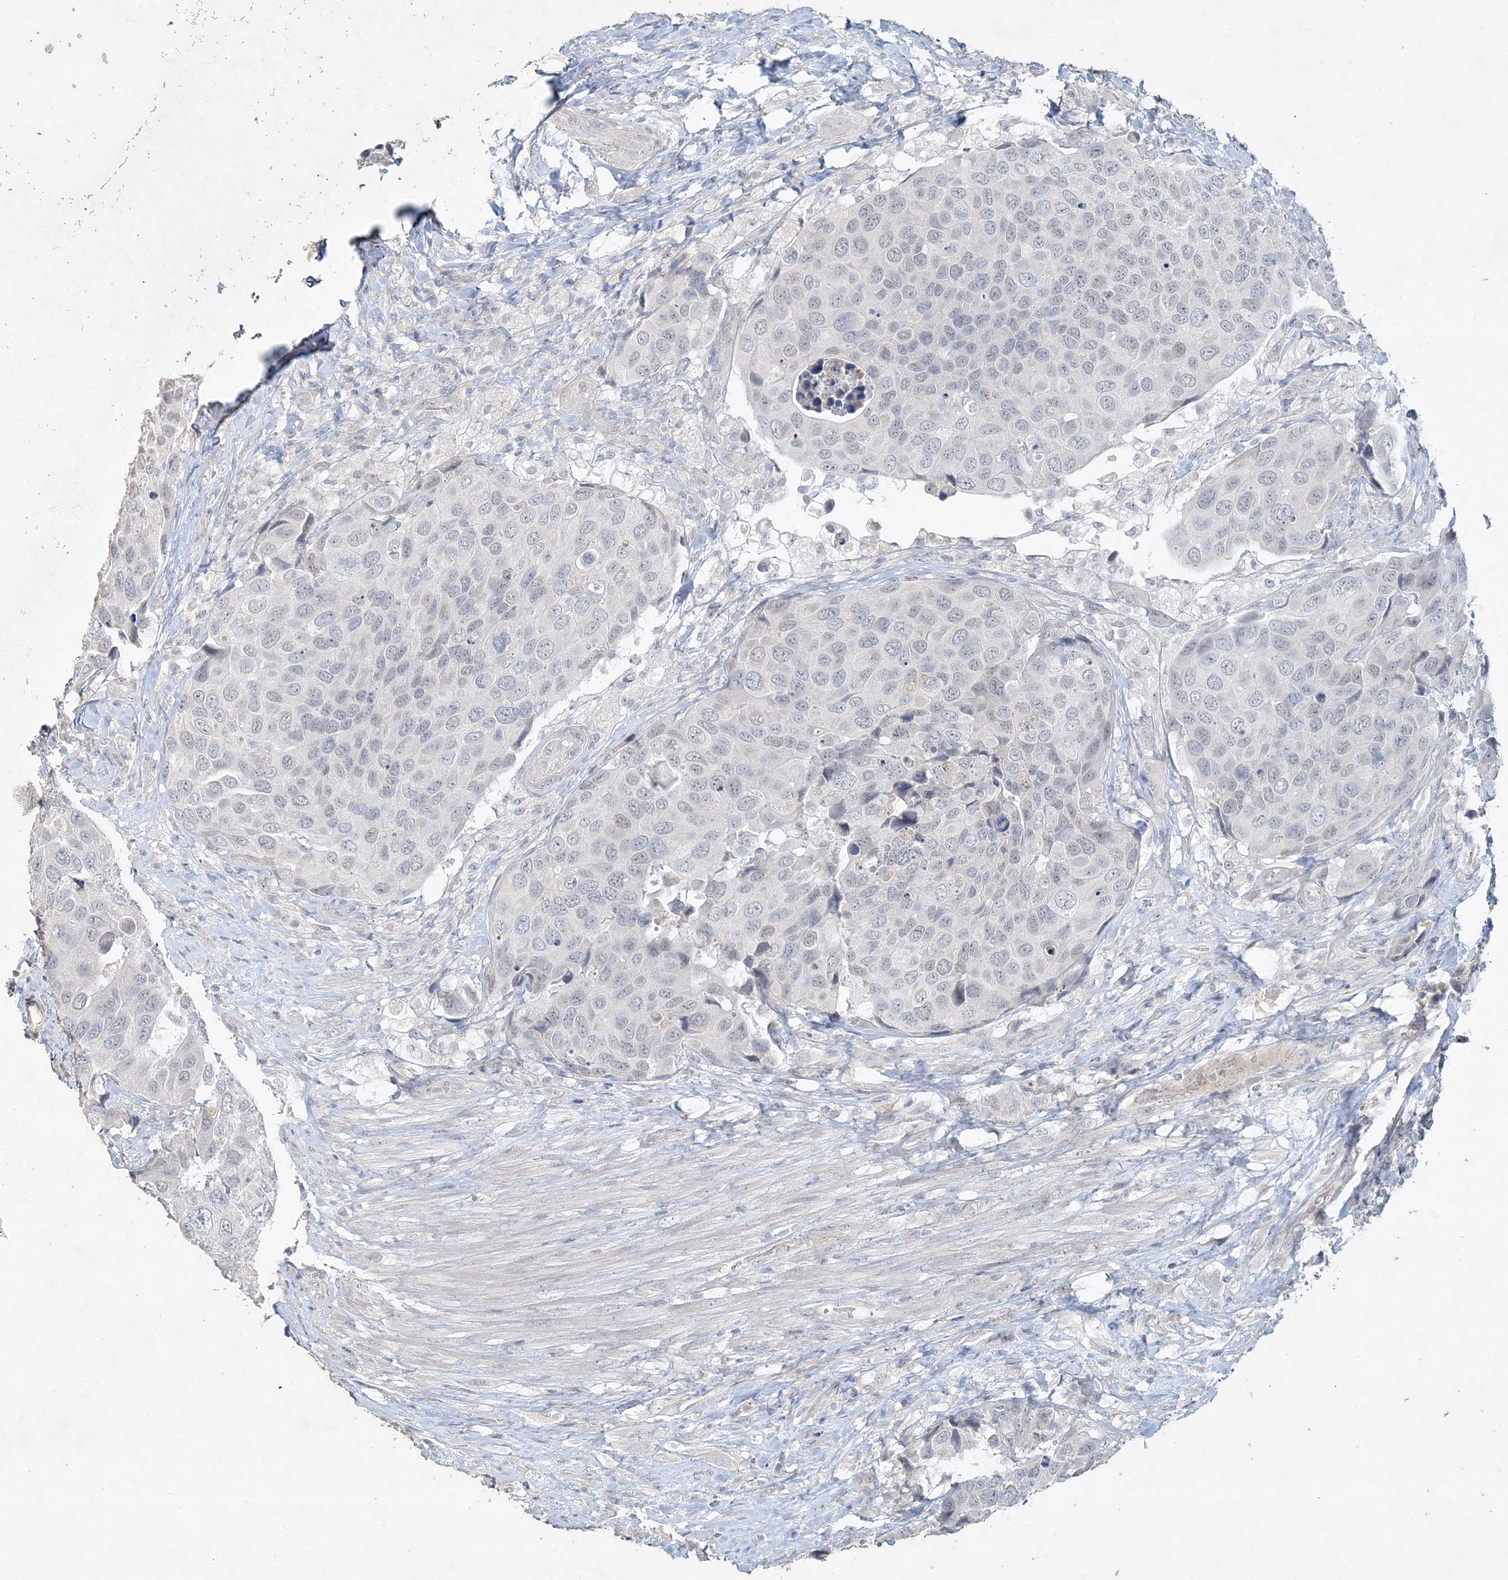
{"staining": {"intensity": "negative", "quantity": "none", "location": "none"}, "tissue": "urothelial cancer", "cell_type": "Tumor cells", "image_type": "cancer", "snomed": [{"axis": "morphology", "description": "Urothelial carcinoma, High grade"}, {"axis": "topography", "description": "Urinary bladder"}], "caption": "Urothelial cancer was stained to show a protein in brown. There is no significant positivity in tumor cells.", "gene": "DNAH5", "patient": {"sex": "male", "age": 74}}